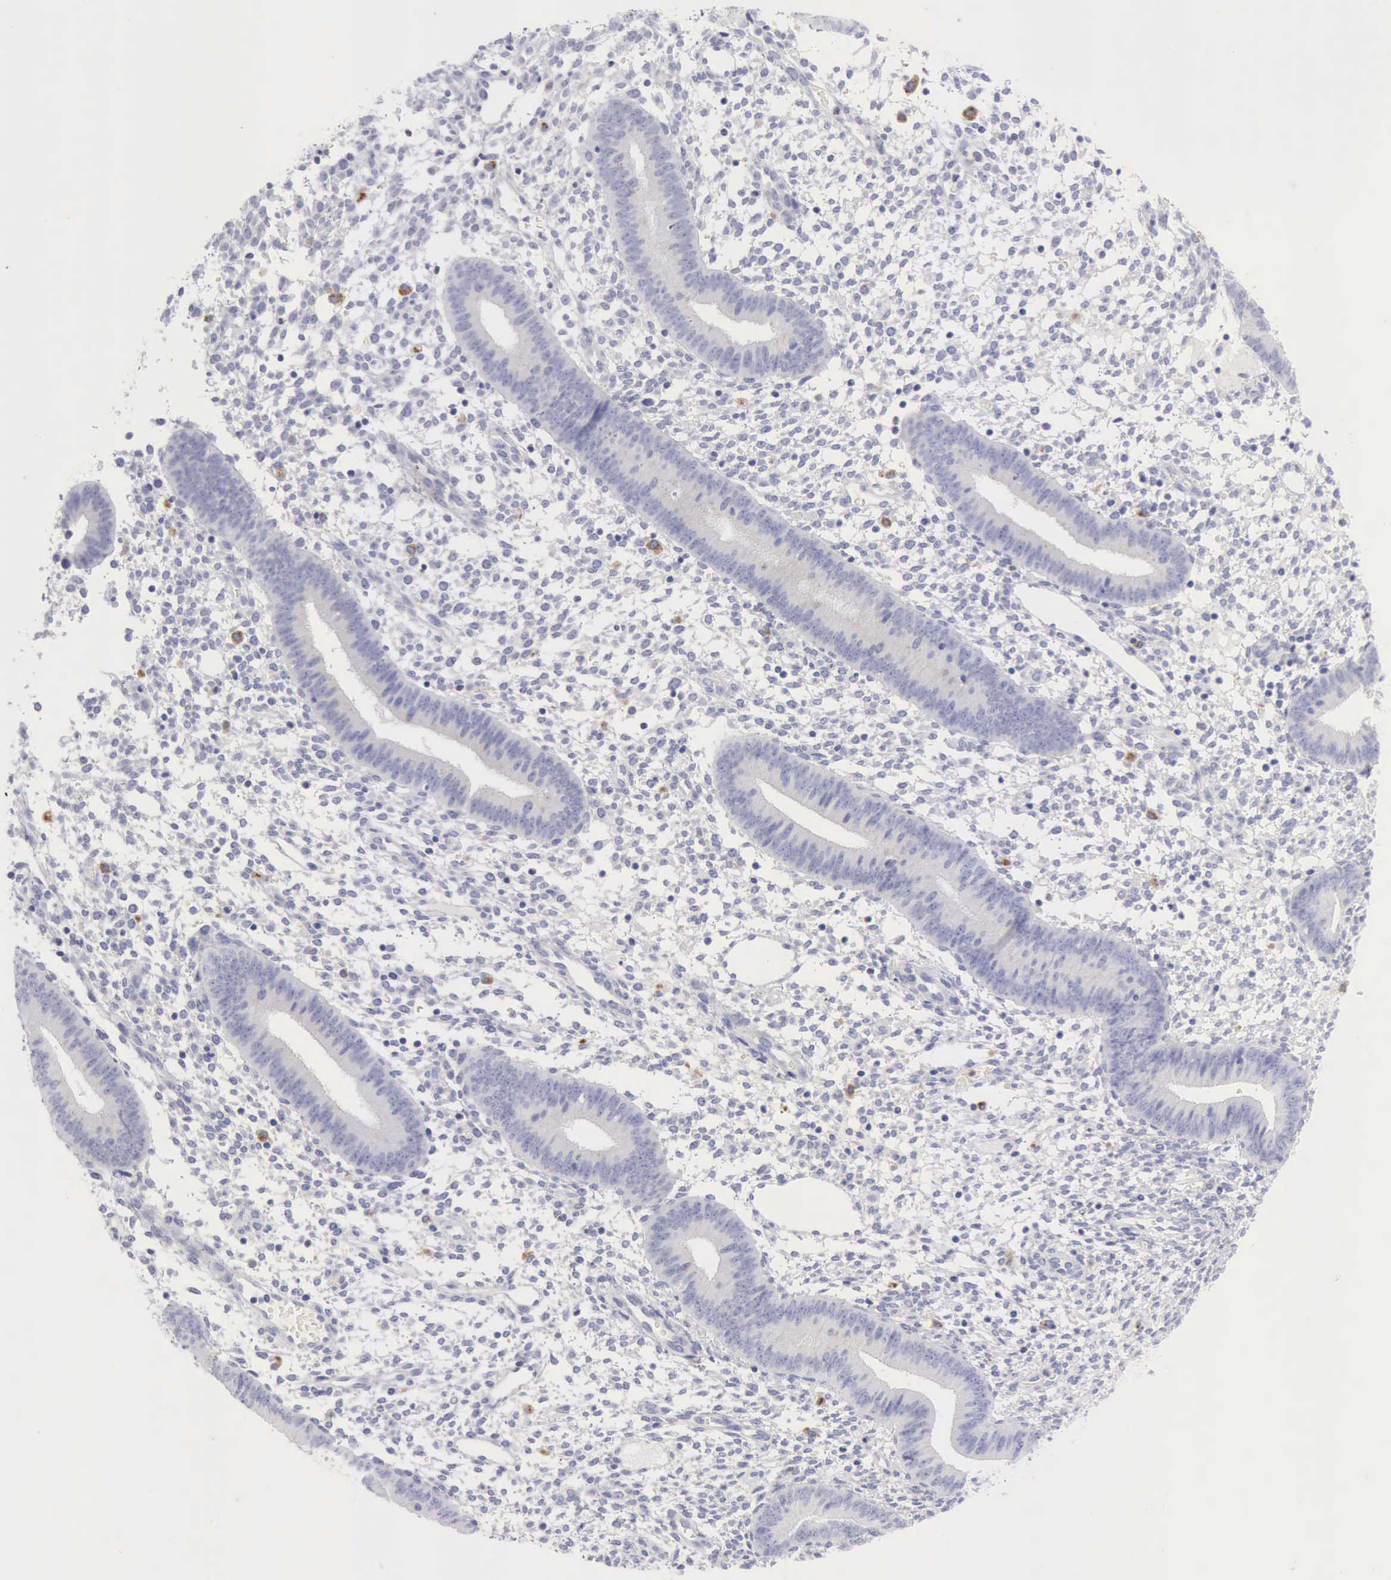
{"staining": {"intensity": "negative", "quantity": "none", "location": "none"}, "tissue": "endometrium", "cell_type": "Cells in endometrial stroma", "image_type": "normal", "snomed": [{"axis": "morphology", "description": "Normal tissue, NOS"}, {"axis": "topography", "description": "Endometrium"}], "caption": "Immunohistochemistry (IHC) of unremarkable endometrium shows no positivity in cells in endometrial stroma. (Brightfield microscopy of DAB (3,3'-diaminobenzidine) IHC at high magnification).", "gene": "CTSS", "patient": {"sex": "female", "age": 35}}